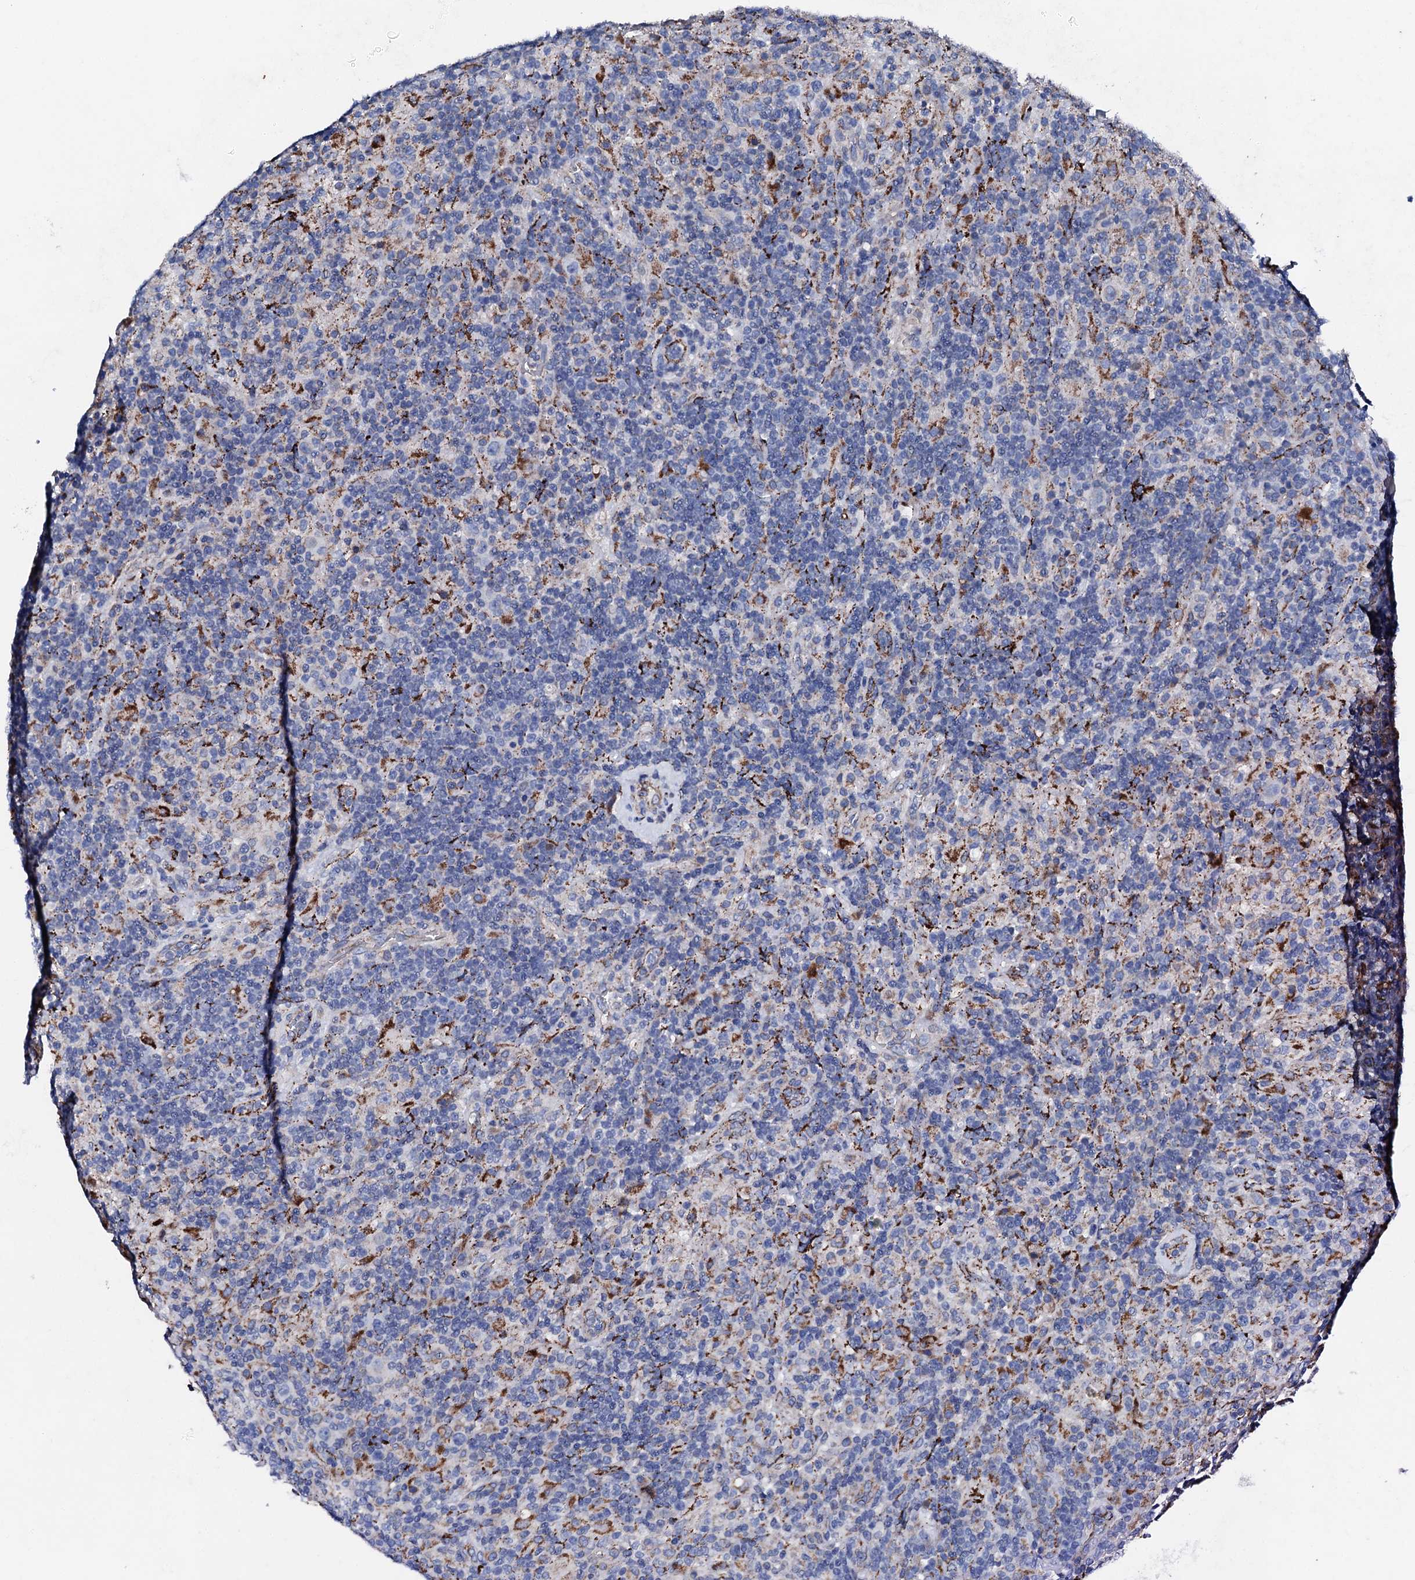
{"staining": {"intensity": "strong", "quantity": "<25%", "location": "cytoplasmic/membranous"}, "tissue": "lymphoma", "cell_type": "Tumor cells", "image_type": "cancer", "snomed": [{"axis": "morphology", "description": "Hodgkin's disease, NOS"}, {"axis": "topography", "description": "Lymph node"}], "caption": "This photomicrograph demonstrates IHC staining of human Hodgkin's disease, with medium strong cytoplasmic/membranous positivity in approximately <25% of tumor cells.", "gene": "KLHL32", "patient": {"sex": "male", "age": 70}}